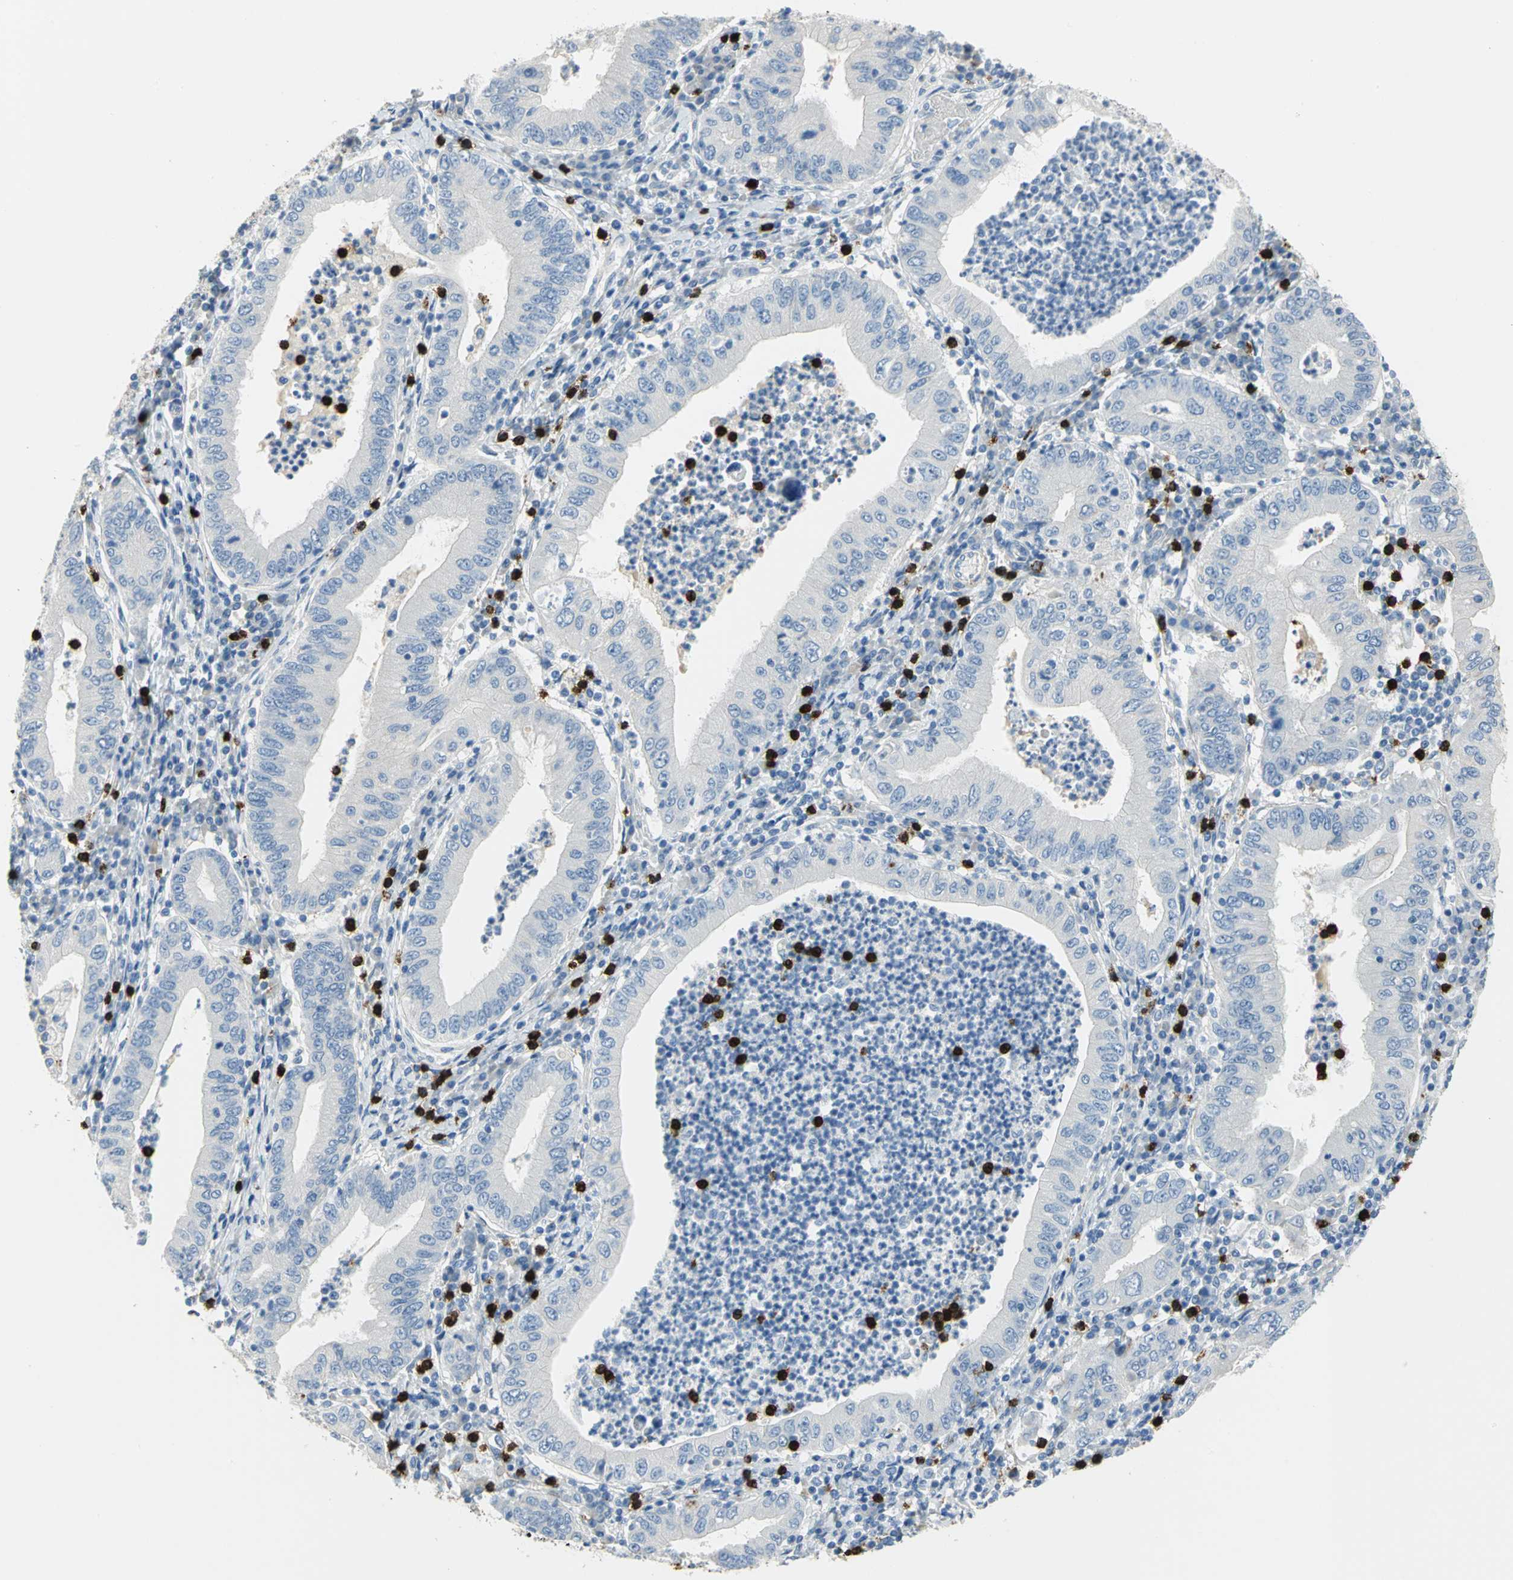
{"staining": {"intensity": "negative", "quantity": "none", "location": "none"}, "tissue": "stomach cancer", "cell_type": "Tumor cells", "image_type": "cancer", "snomed": [{"axis": "morphology", "description": "Normal tissue, NOS"}, {"axis": "morphology", "description": "Adenocarcinoma, NOS"}, {"axis": "topography", "description": "Esophagus"}, {"axis": "topography", "description": "Stomach, upper"}, {"axis": "topography", "description": "Peripheral nerve tissue"}], "caption": "Tumor cells show no significant positivity in stomach cancer (adenocarcinoma).", "gene": "ALOX15", "patient": {"sex": "male", "age": 62}}